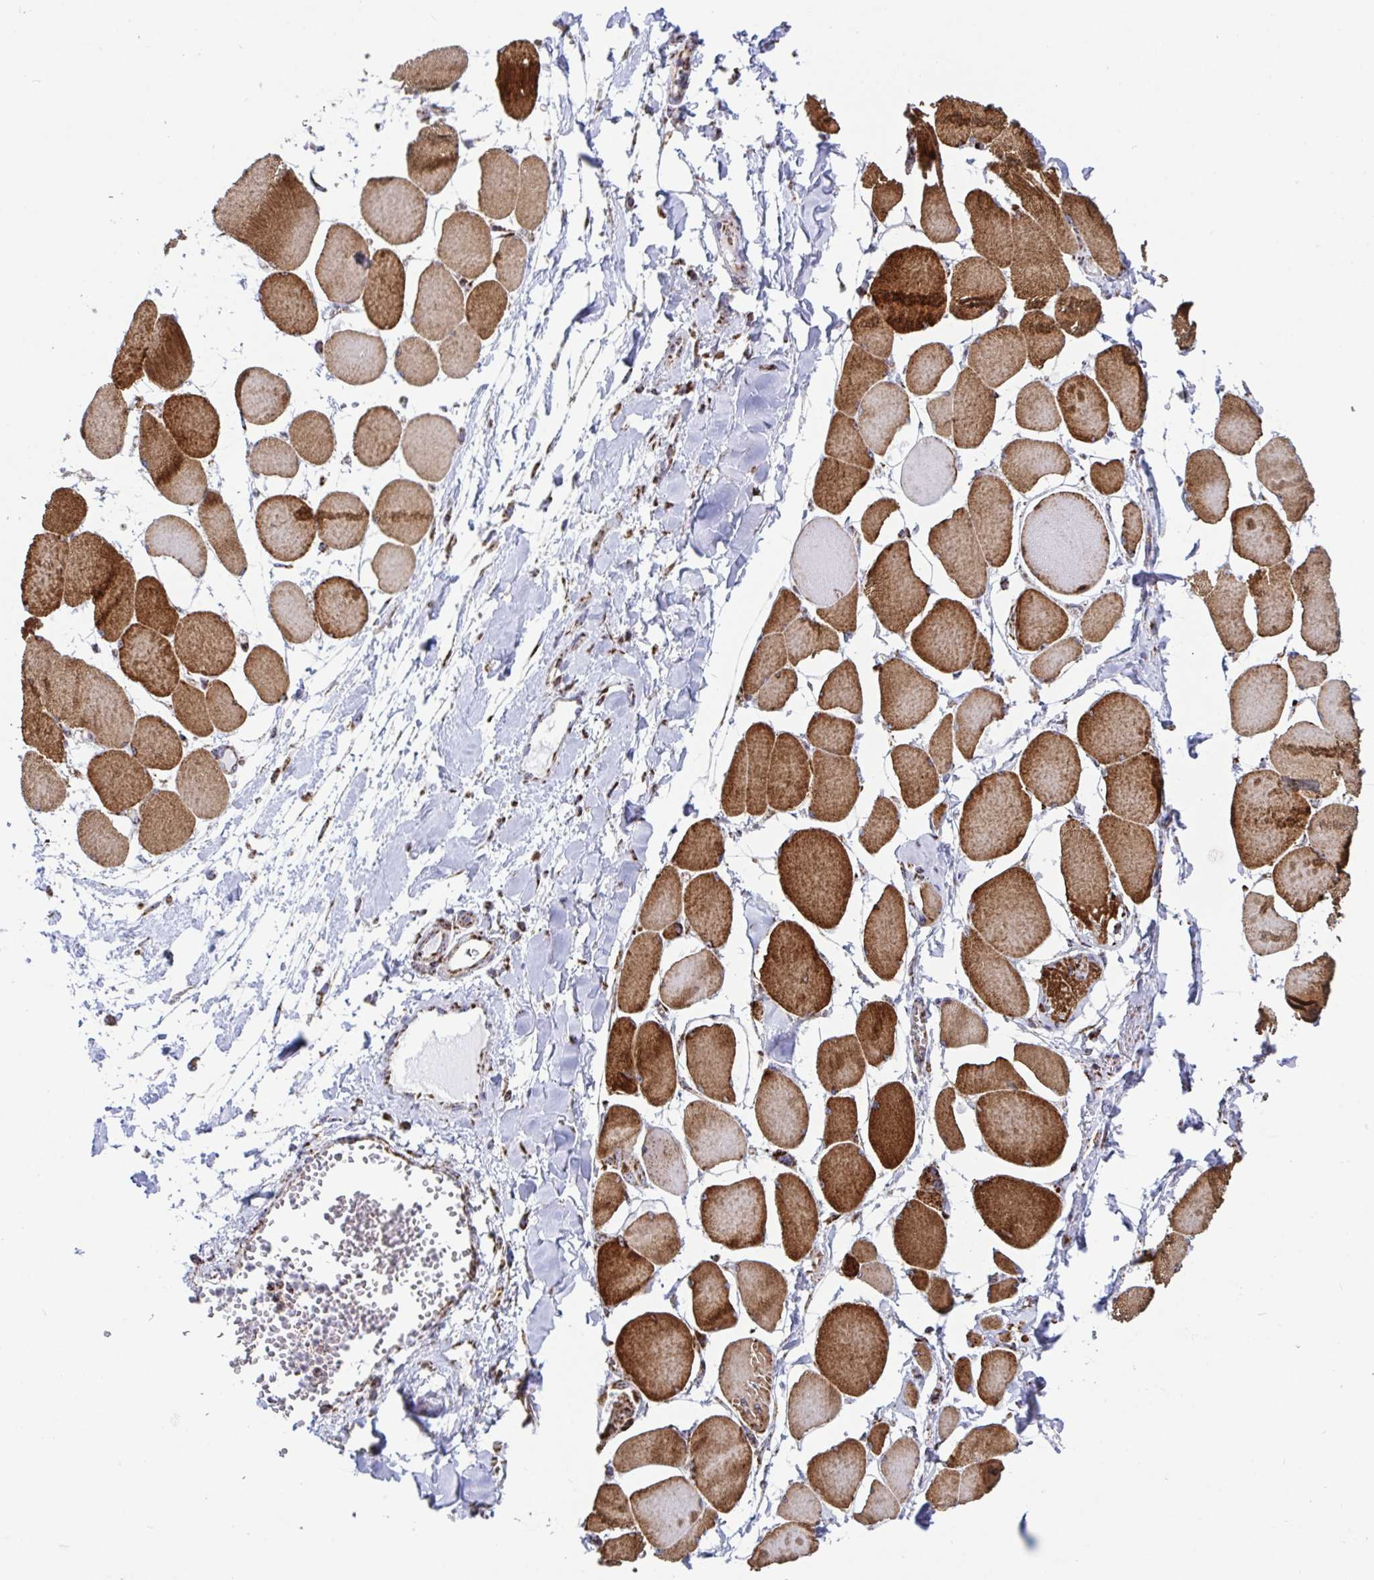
{"staining": {"intensity": "strong", "quantity": ">75%", "location": "cytoplasmic/membranous"}, "tissue": "skeletal muscle", "cell_type": "Myocytes", "image_type": "normal", "snomed": [{"axis": "morphology", "description": "Normal tissue, NOS"}, {"axis": "topography", "description": "Skeletal muscle"}], "caption": "This is an image of immunohistochemistry (IHC) staining of unremarkable skeletal muscle, which shows strong expression in the cytoplasmic/membranous of myocytes.", "gene": "ATP5MJ", "patient": {"sex": "female", "age": 75}}